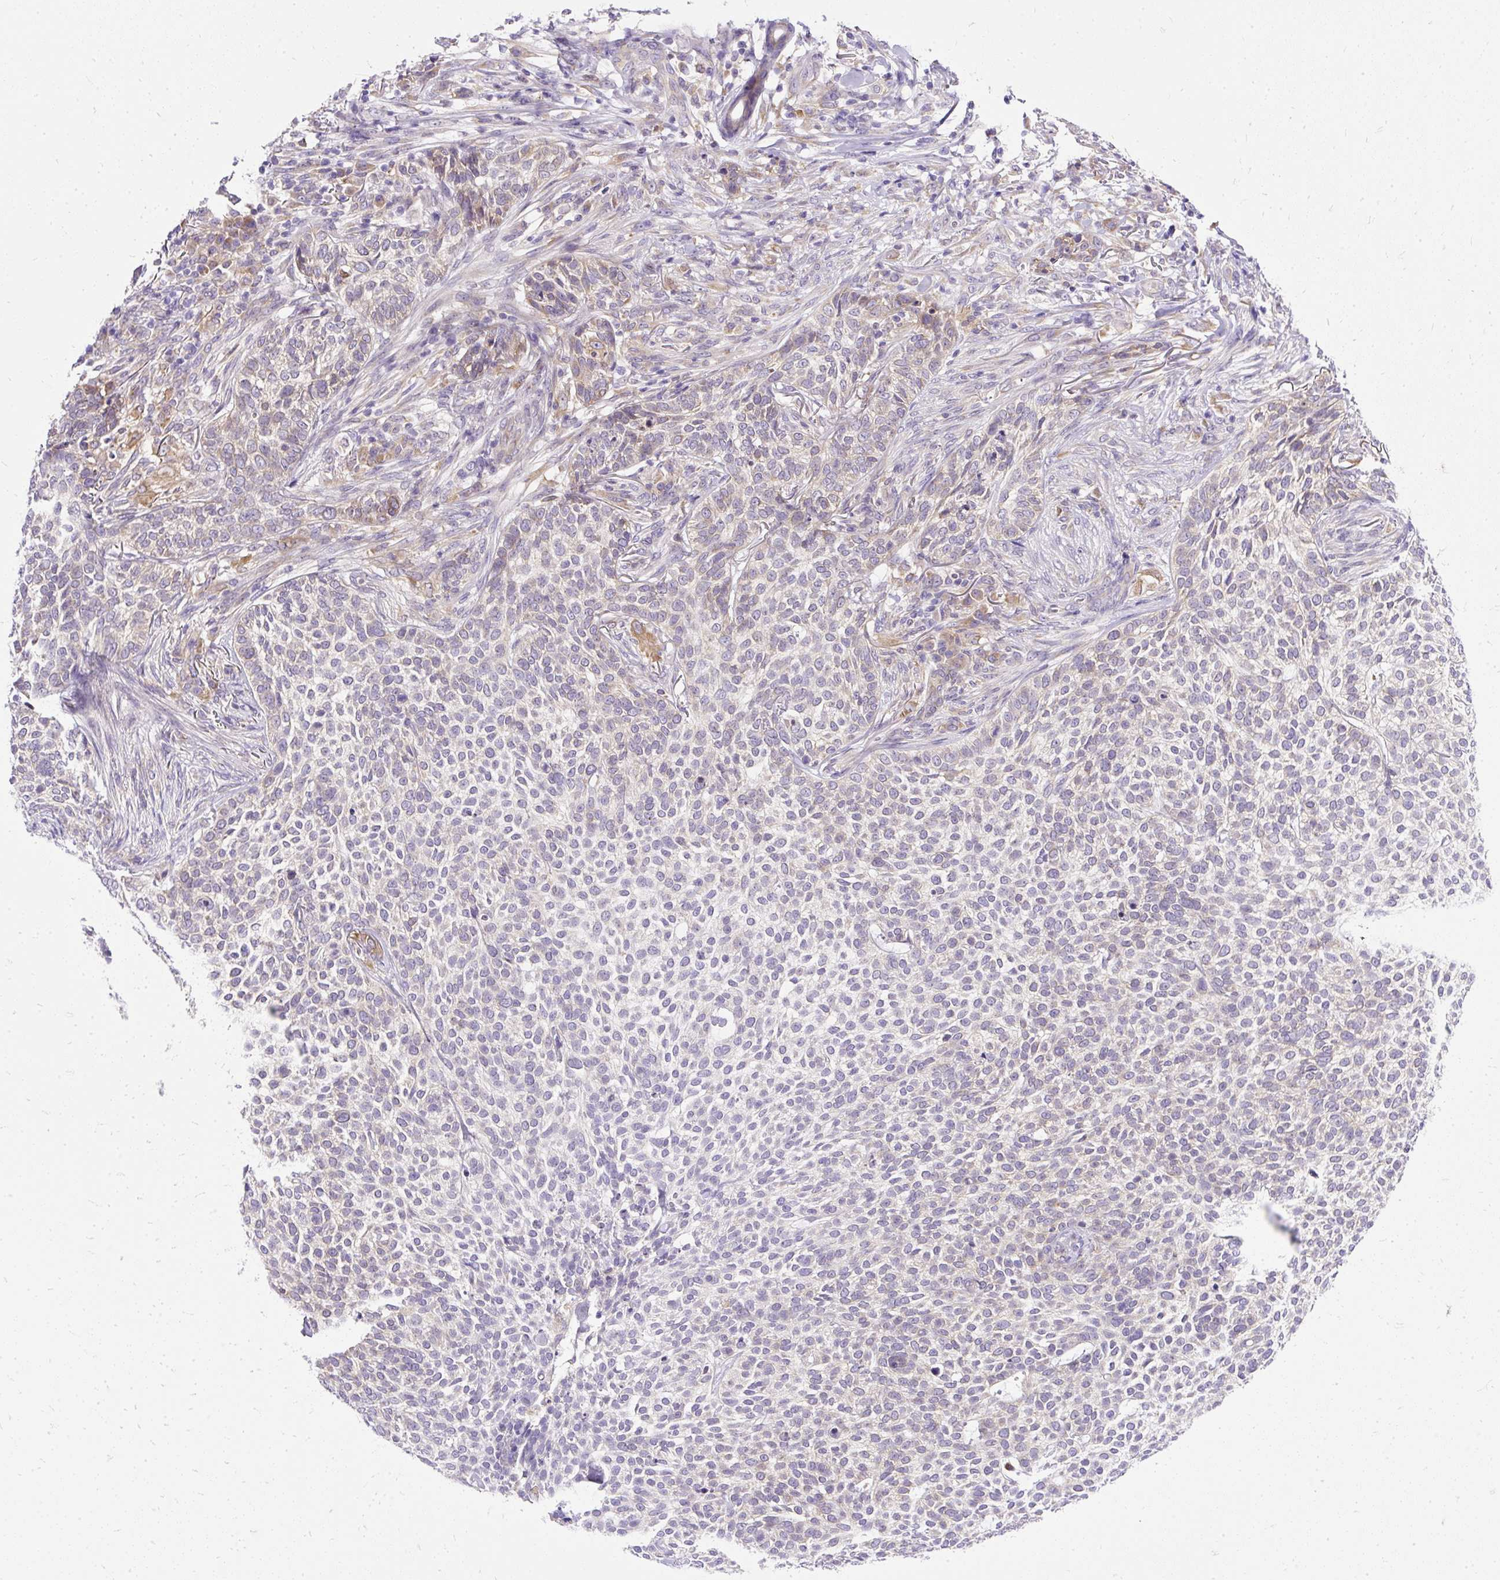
{"staining": {"intensity": "weak", "quantity": "<25%", "location": "cytoplasmic/membranous"}, "tissue": "skin cancer", "cell_type": "Tumor cells", "image_type": "cancer", "snomed": [{"axis": "morphology", "description": "Basal cell carcinoma"}, {"axis": "topography", "description": "Skin"}], "caption": "Tumor cells are negative for brown protein staining in skin cancer (basal cell carcinoma). (Stains: DAB (3,3'-diaminobenzidine) immunohistochemistry with hematoxylin counter stain, Microscopy: brightfield microscopy at high magnification).", "gene": "AMFR", "patient": {"sex": "female", "age": 64}}